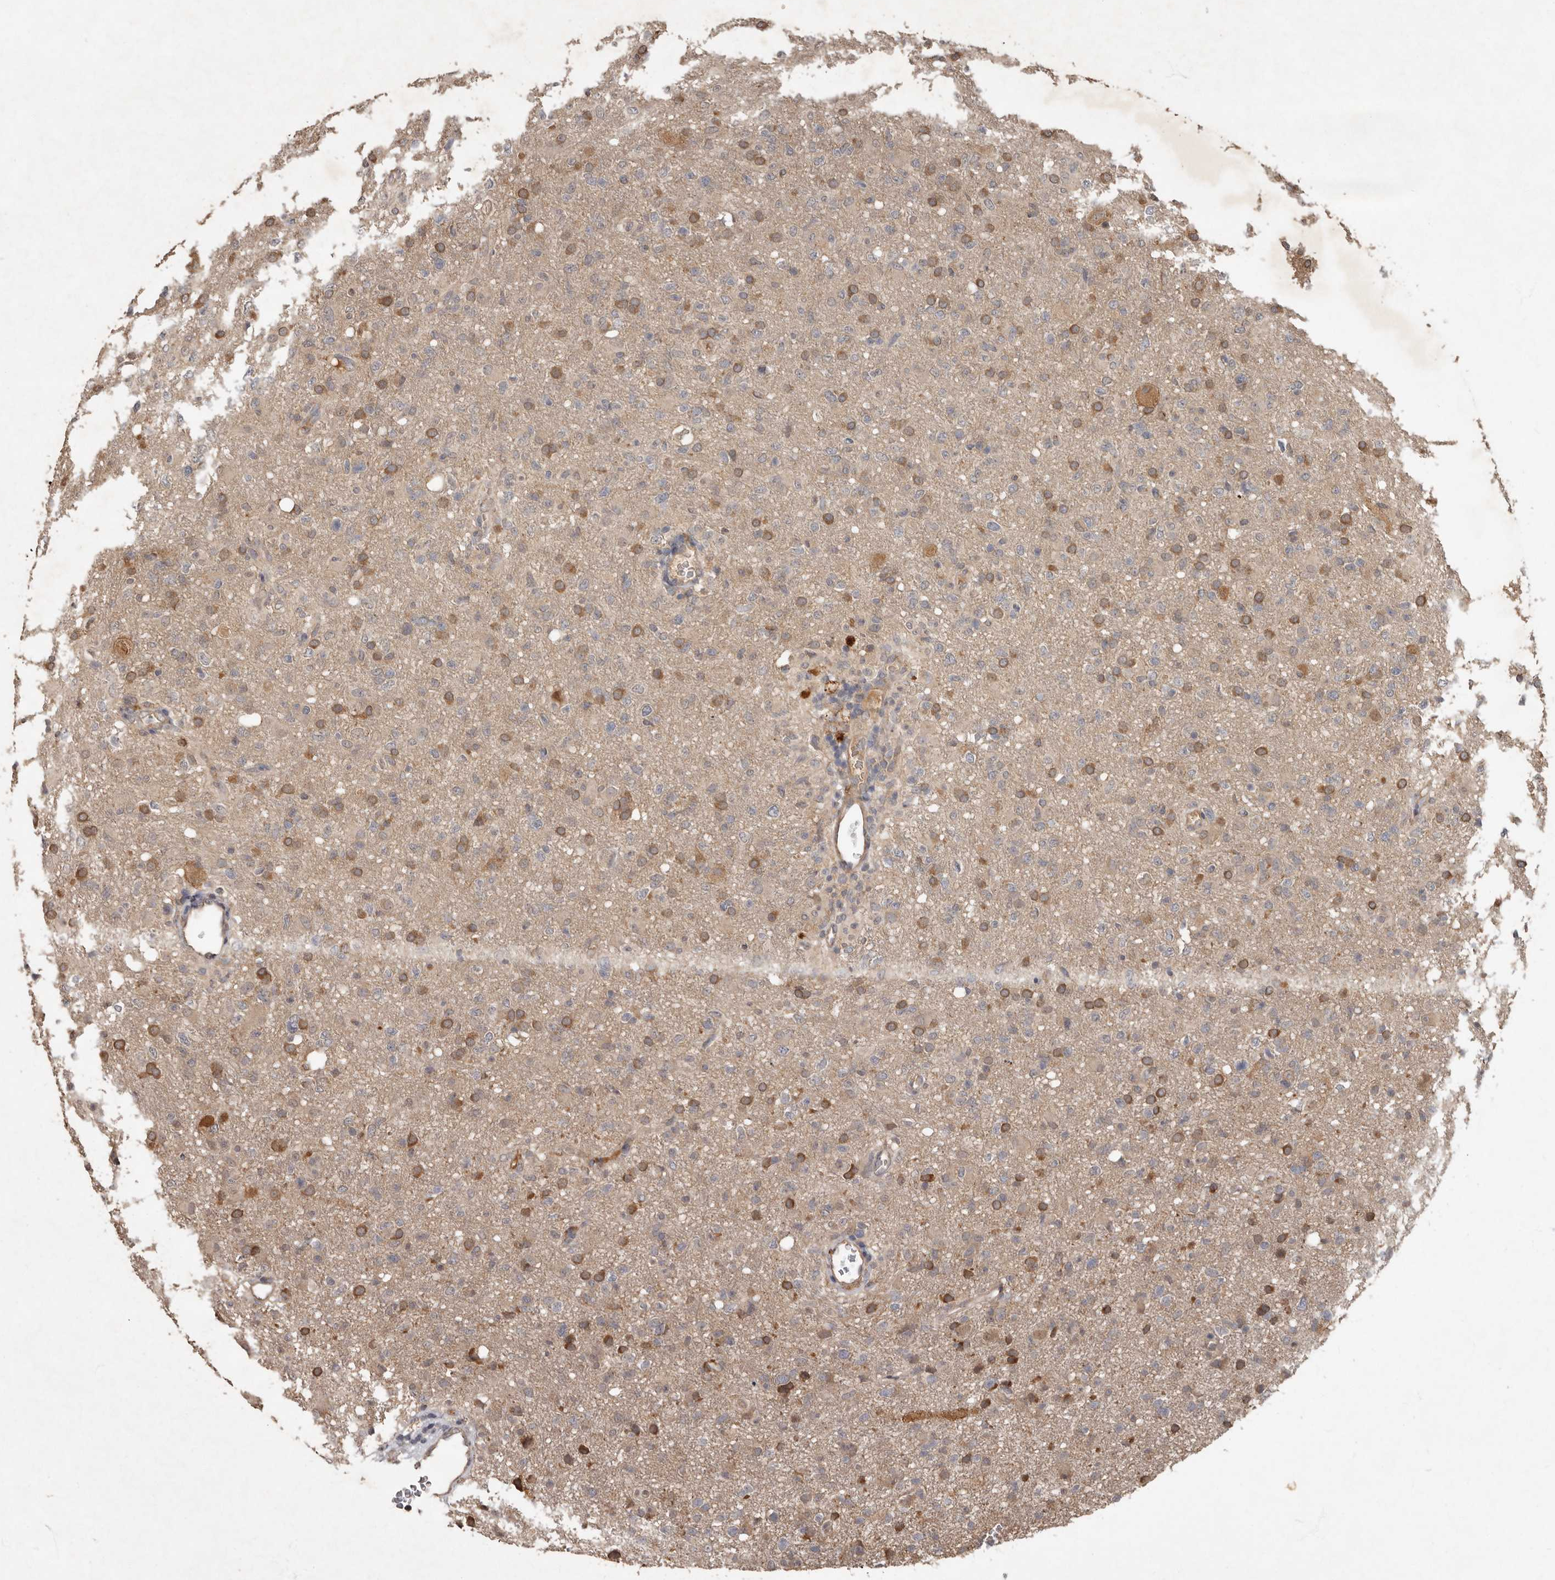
{"staining": {"intensity": "moderate", "quantity": "25%-75%", "location": "cytoplasmic/membranous"}, "tissue": "glioma", "cell_type": "Tumor cells", "image_type": "cancer", "snomed": [{"axis": "morphology", "description": "Glioma, malignant, High grade"}, {"axis": "topography", "description": "Brain"}], "caption": "Immunohistochemical staining of glioma reveals medium levels of moderate cytoplasmic/membranous staining in about 25%-75% of tumor cells.", "gene": "KIF26B", "patient": {"sex": "female", "age": 57}}